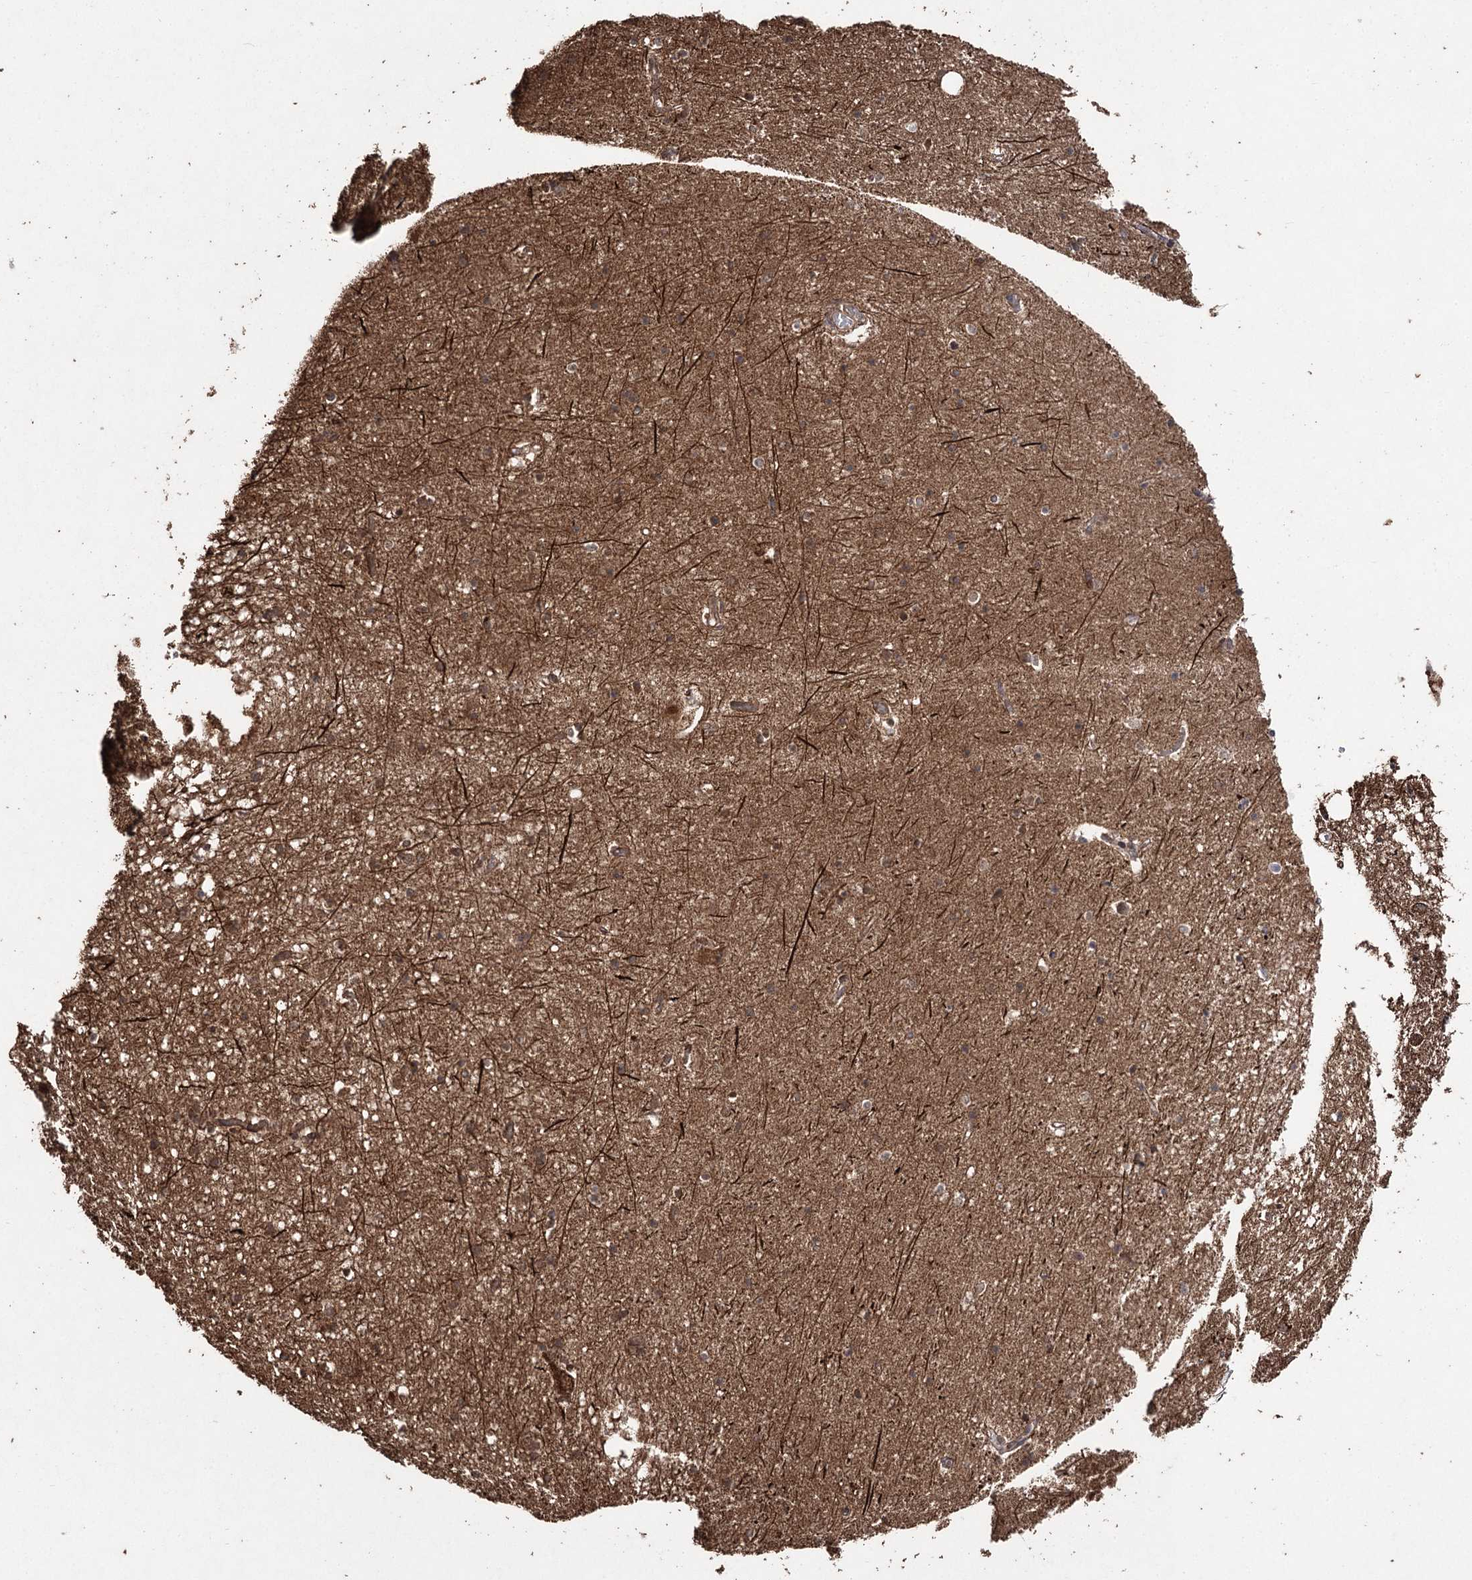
{"staining": {"intensity": "moderate", "quantity": "25%-75%", "location": "cytoplasmic/membranous"}, "tissue": "hippocampus", "cell_type": "Glial cells", "image_type": "normal", "snomed": [{"axis": "morphology", "description": "Normal tissue, NOS"}, {"axis": "topography", "description": "Hippocampus"}], "caption": "Hippocampus was stained to show a protein in brown. There is medium levels of moderate cytoplasmic/membranous staining in approximately 25%-75% of glial cells. (brown staining indicates protein expression, while blue staining denotes nuclei).", "gene": "SLF2", "patient": {"sex": "male", "age": 70}}